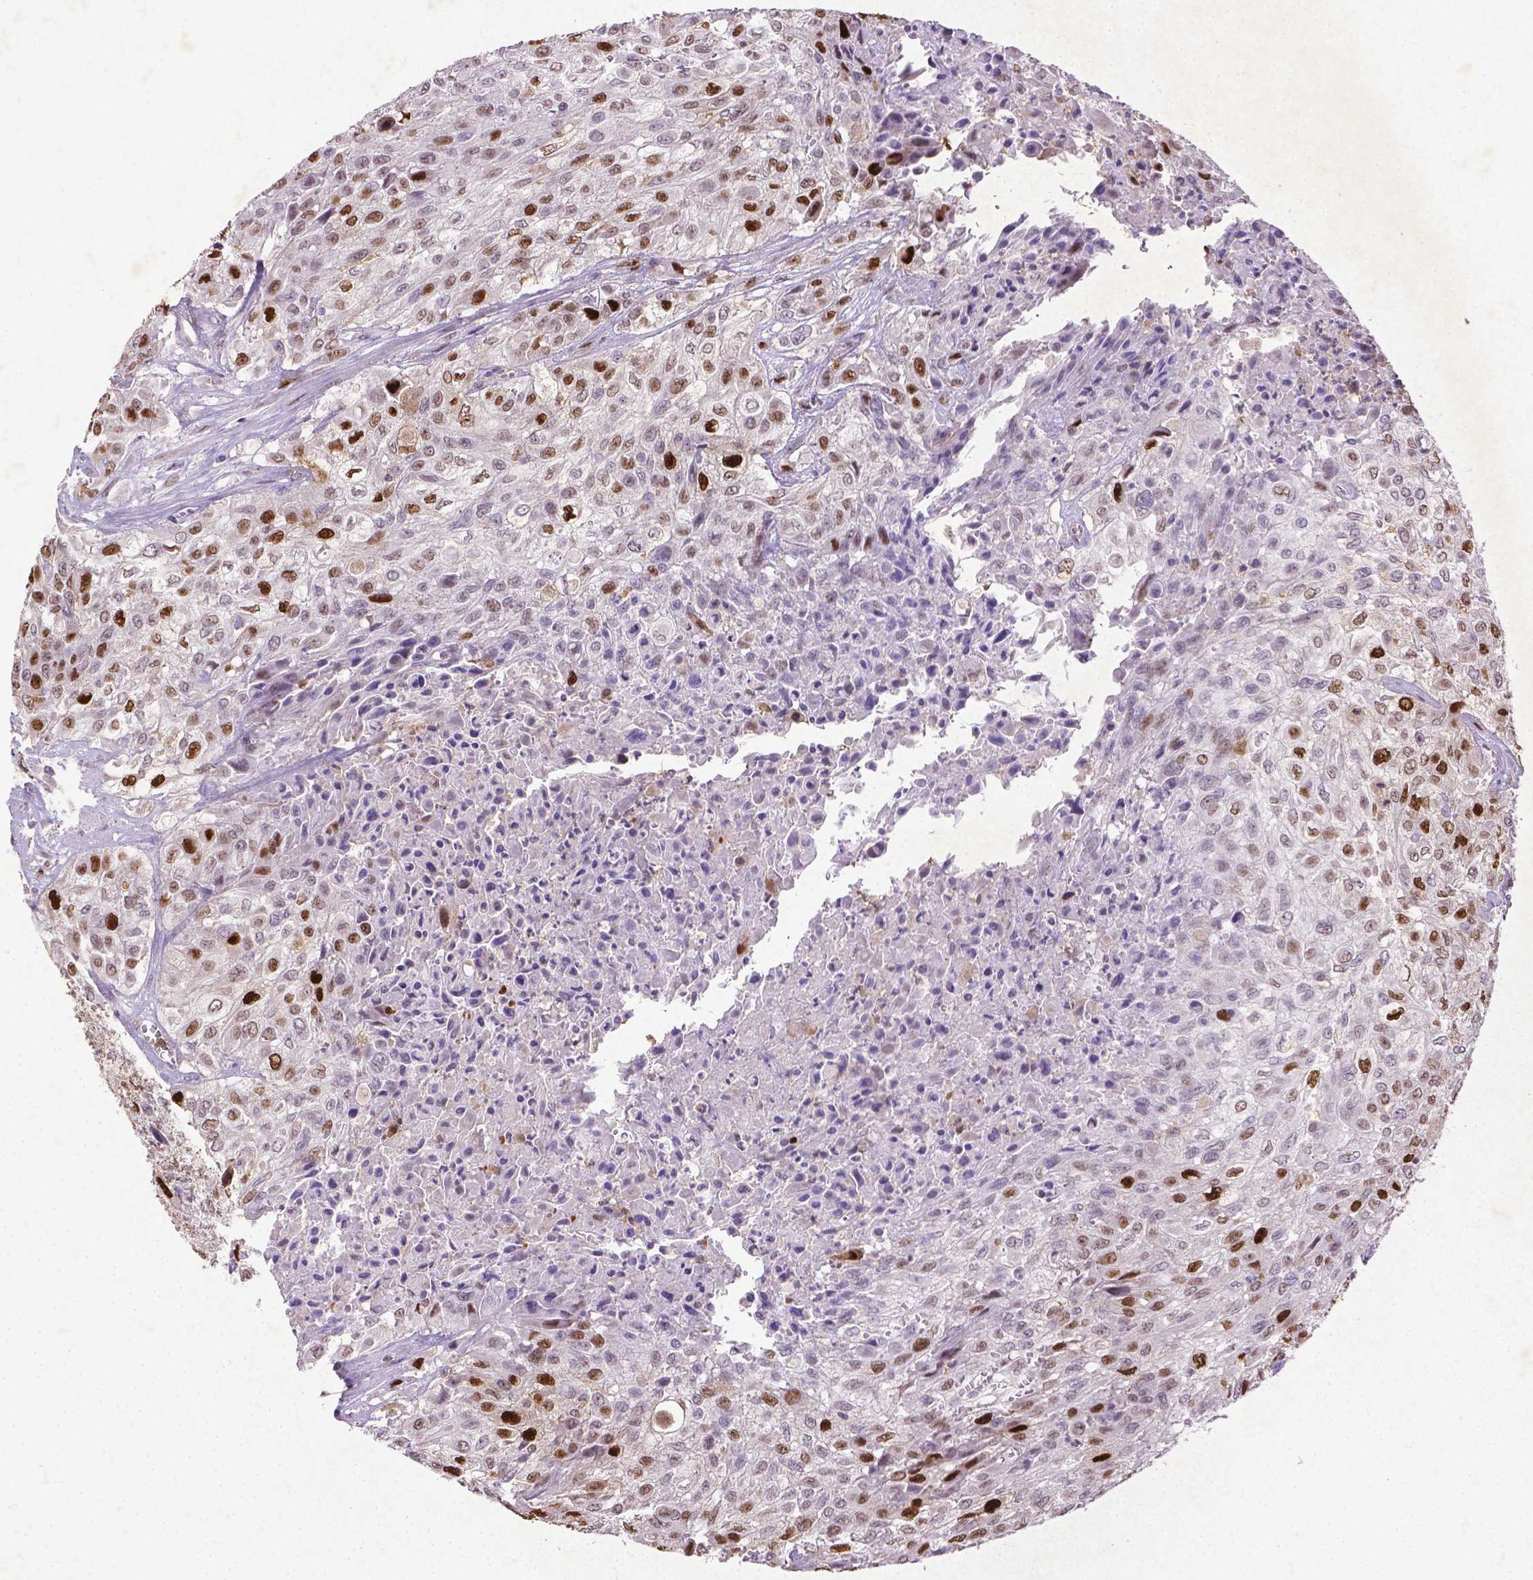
{"staining": {"intensity": "strong", "quantity": ">75%", "location": "nuclear"}, "tissue": "urothelial cancer", "cell_type": "Tumor cells", "image_type": "cancer", "snomed": [{"axis": "morphology", "description": "Urothelial carcinoma, High grade"}, {"axis": "topography", "description": "Urinary bladder"}], "caption": "Immunohistochemical staining of human urothelial cancer displays strong nuclear protein positivity in approximately >75% of tumor cells.", "gene": "CDKN1A", "patient": {"sex": "male", "age": 57}}